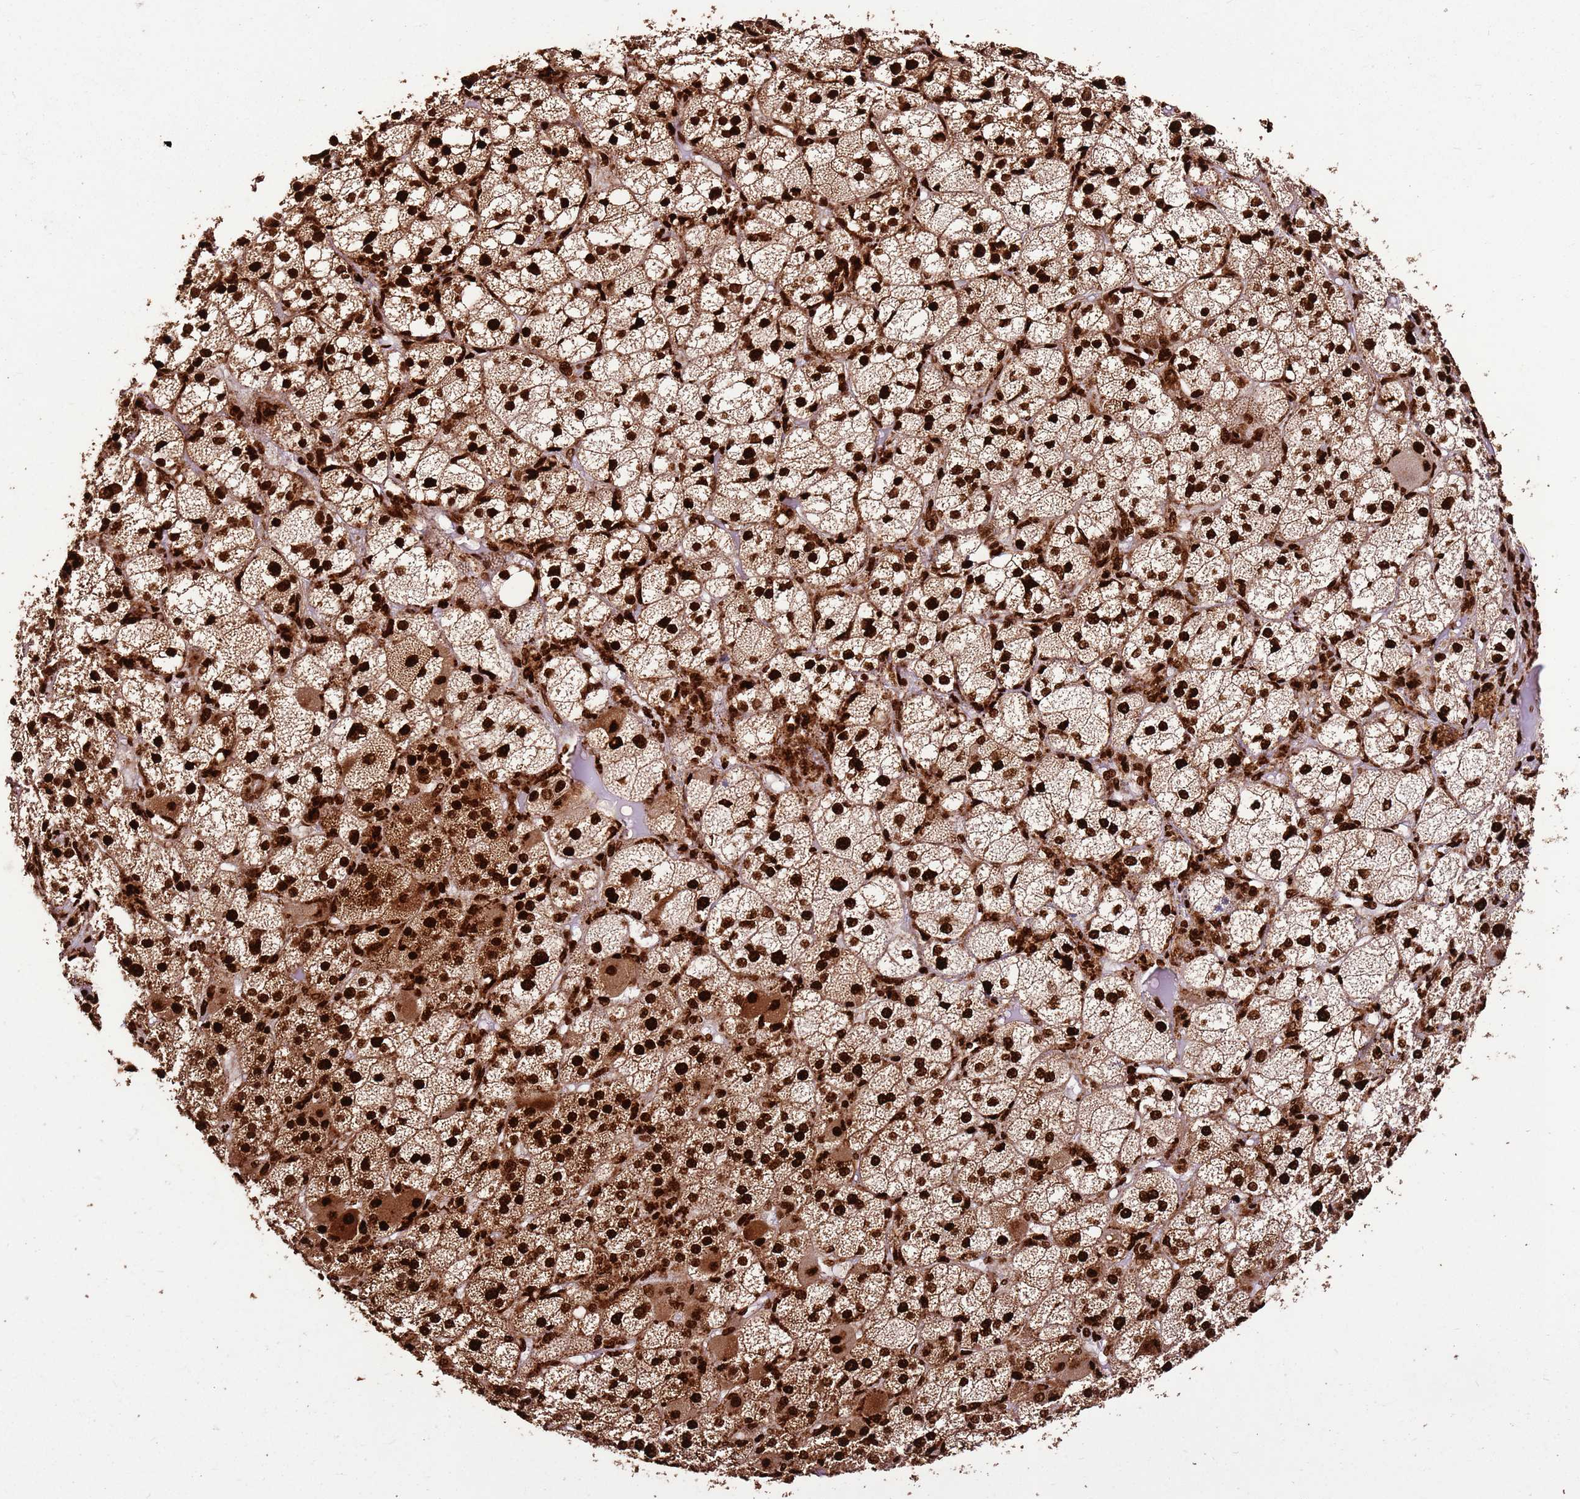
{"staining": {"intensity": "strong", "quantity": ">75%", "location": "cytoplasmic/membranous,nuclear"}, "tissue": "adrenal gland", "cell_type": "Glandular cells", "image_type": "normal", "snomed": [{"axis": "morphology", "description": "Normal tissue, NOS"}, {"axis": "topography", "description": "Adrenal gland"}], "caption": "Glandular cells show strong cytoplasmic/membranous,nuclear expression in about >75% of cells in unremarkable adrenal gland. Nuclei are stained in blue.", "gene": "HNRNPAB", "patient": {"sex": "female", "age": 61}}